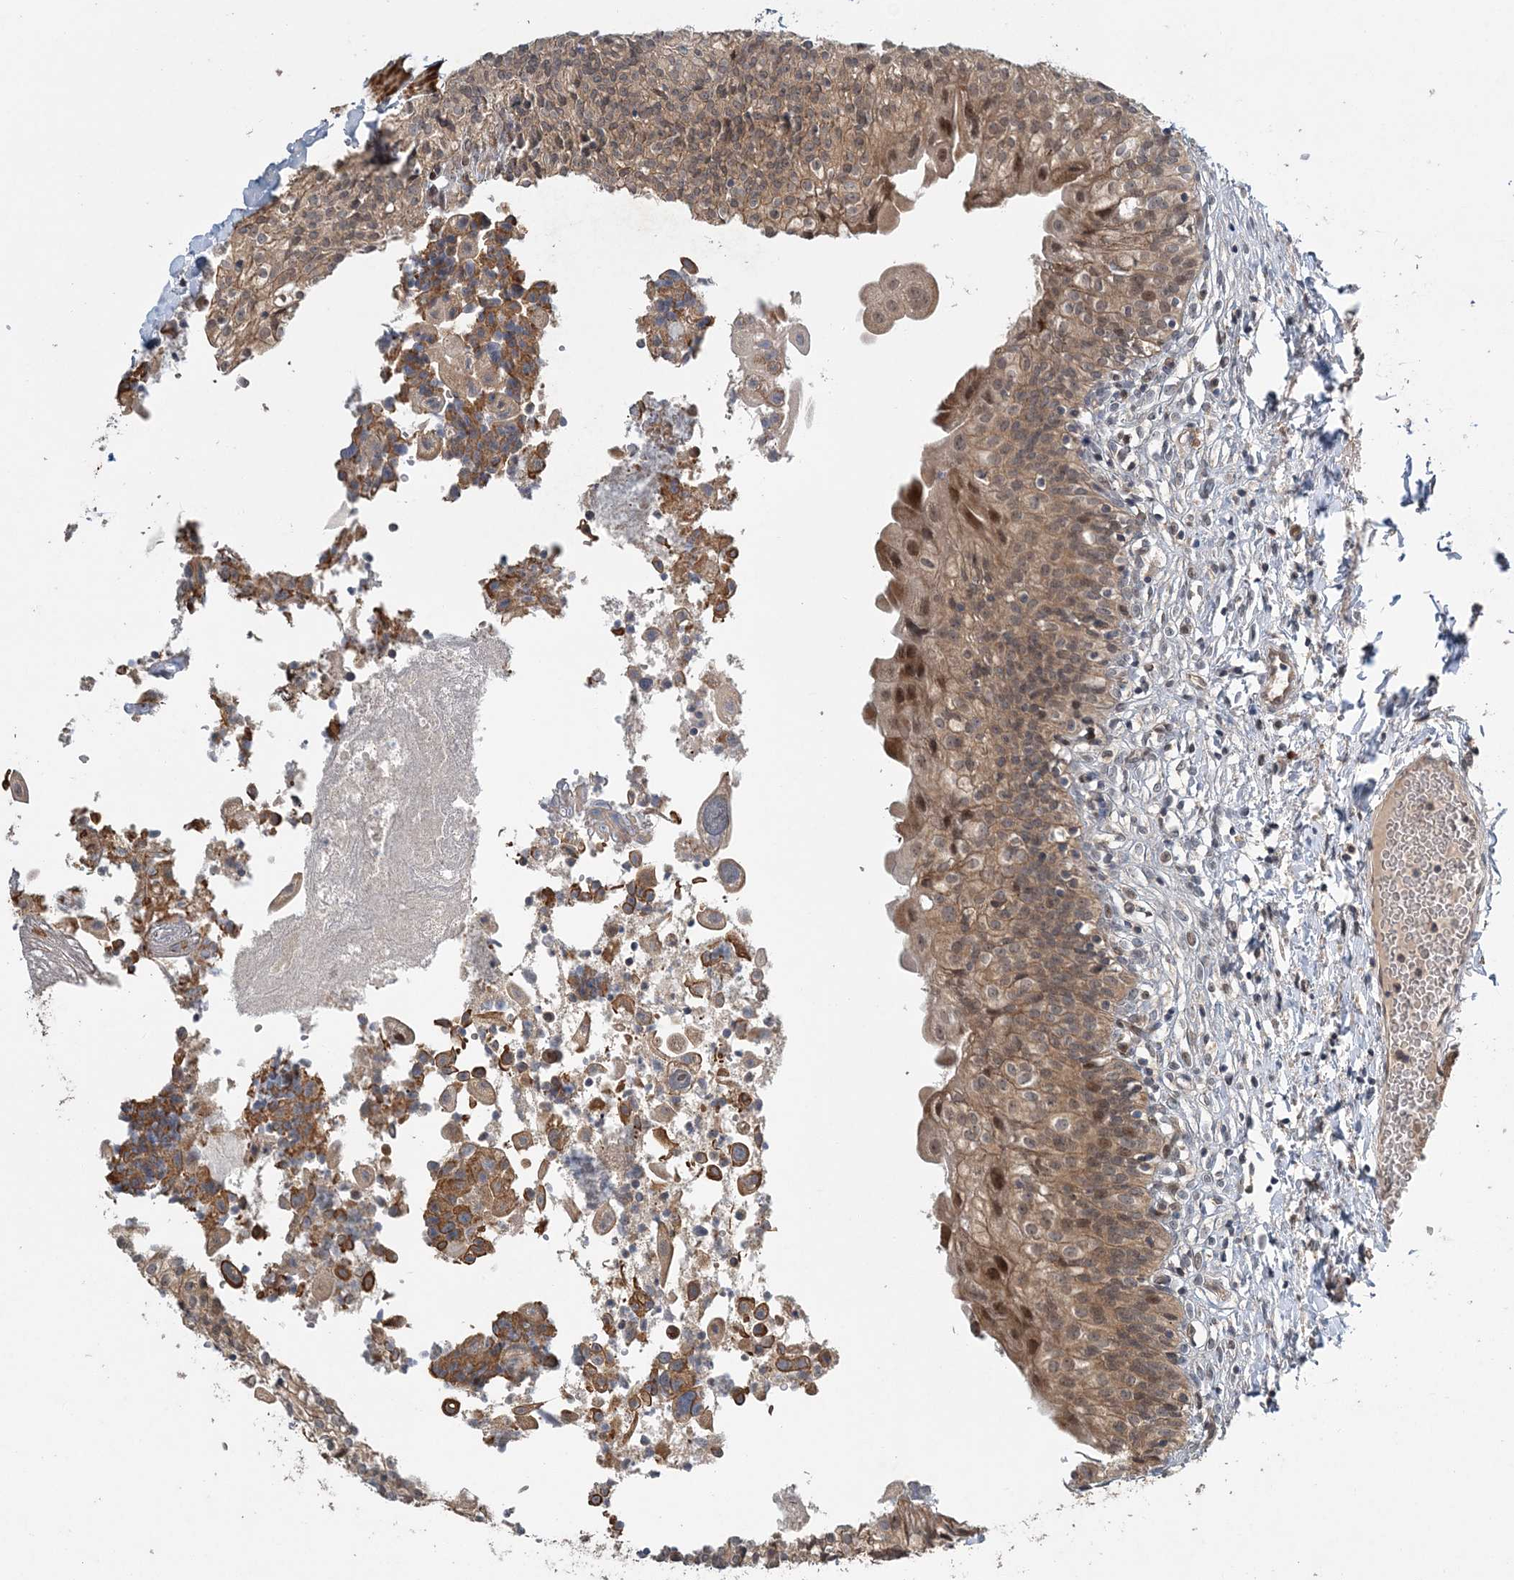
{"staining": {"intensity": "strong", "quantity": ">75%", "location": "cytoplasmic/membranous,nuclear"}, "tissue": "urinary bladder", "cell_type": "Urothelial cells", "image_type": "normal", "snomed": [{"axis": "morphology", "description": "Normal tissue, NOS"}, {"axis": "topography", "description": "Urinary bladder"}], "caption": "High-magnification brightfield microscopy of benign urinary bladder stained with DAB (brown) and counterstained with hematoxylin (blue). urothelial cells exhibit strong cytoplasmic/membranous,nuclear expression is identified in approximately>75% of cells.", "gene": "UBTD2", "patient": {"sex": "male", "age": 55}}